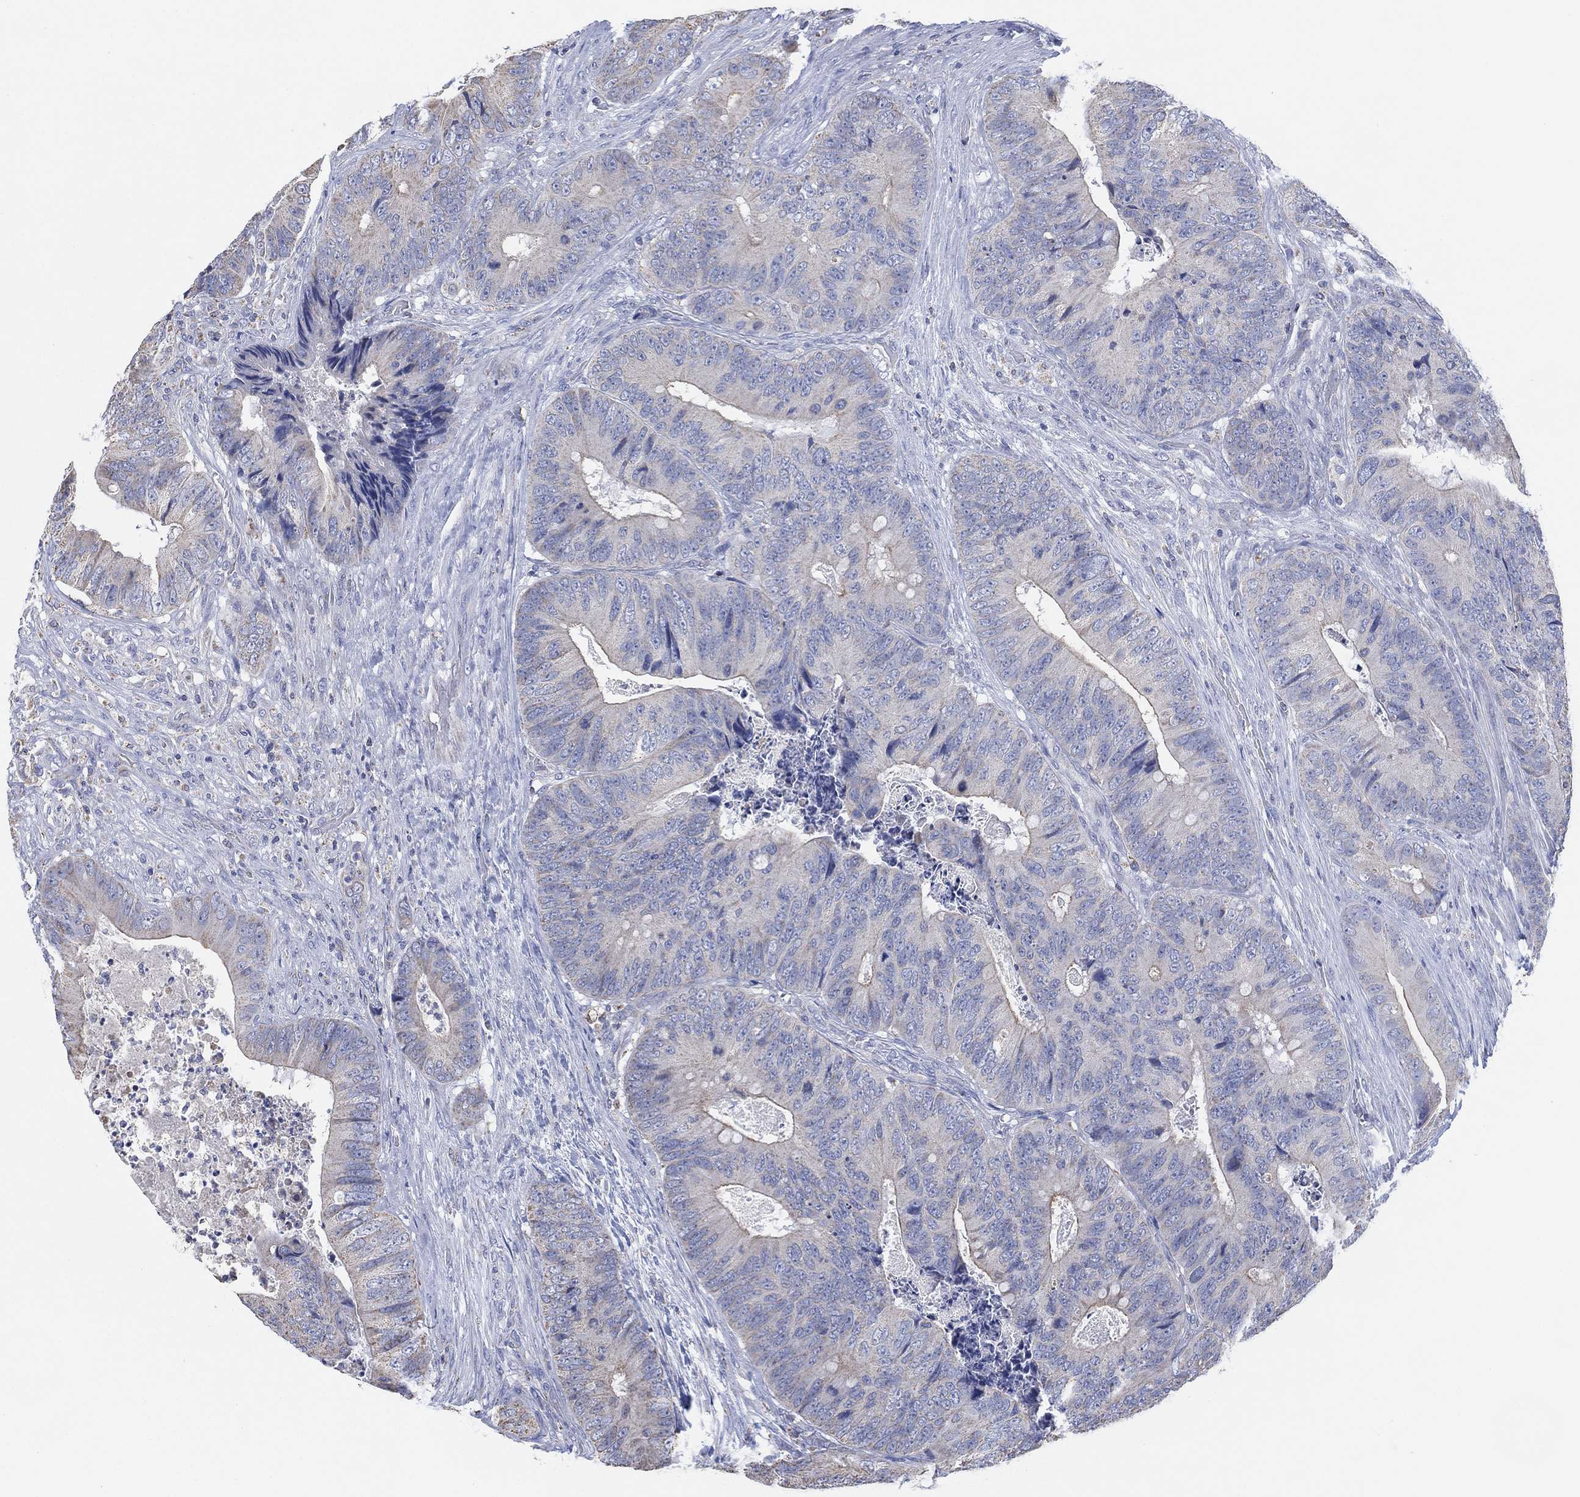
{"staining": {"intensity": "negative", "quantity": "none", "location": "none"}, "tissue": "colorectal cancer", "cell_type": "Tumor cells", "image_type": "cancer", "snomed": [{"axis": "morphology", "description": "Adenocarcinoma, NOS"}, {"axis": "topography", "description": "Colon"}], "caption": "IHC photomicrograph of neoplastic tissue: colorectal cancer (adenocarcinoma) stained with DAB exhibits no significant protein staining in tumor cells.", "gene": "CFTR", "patient": {"sex": "male", "age": 84}}